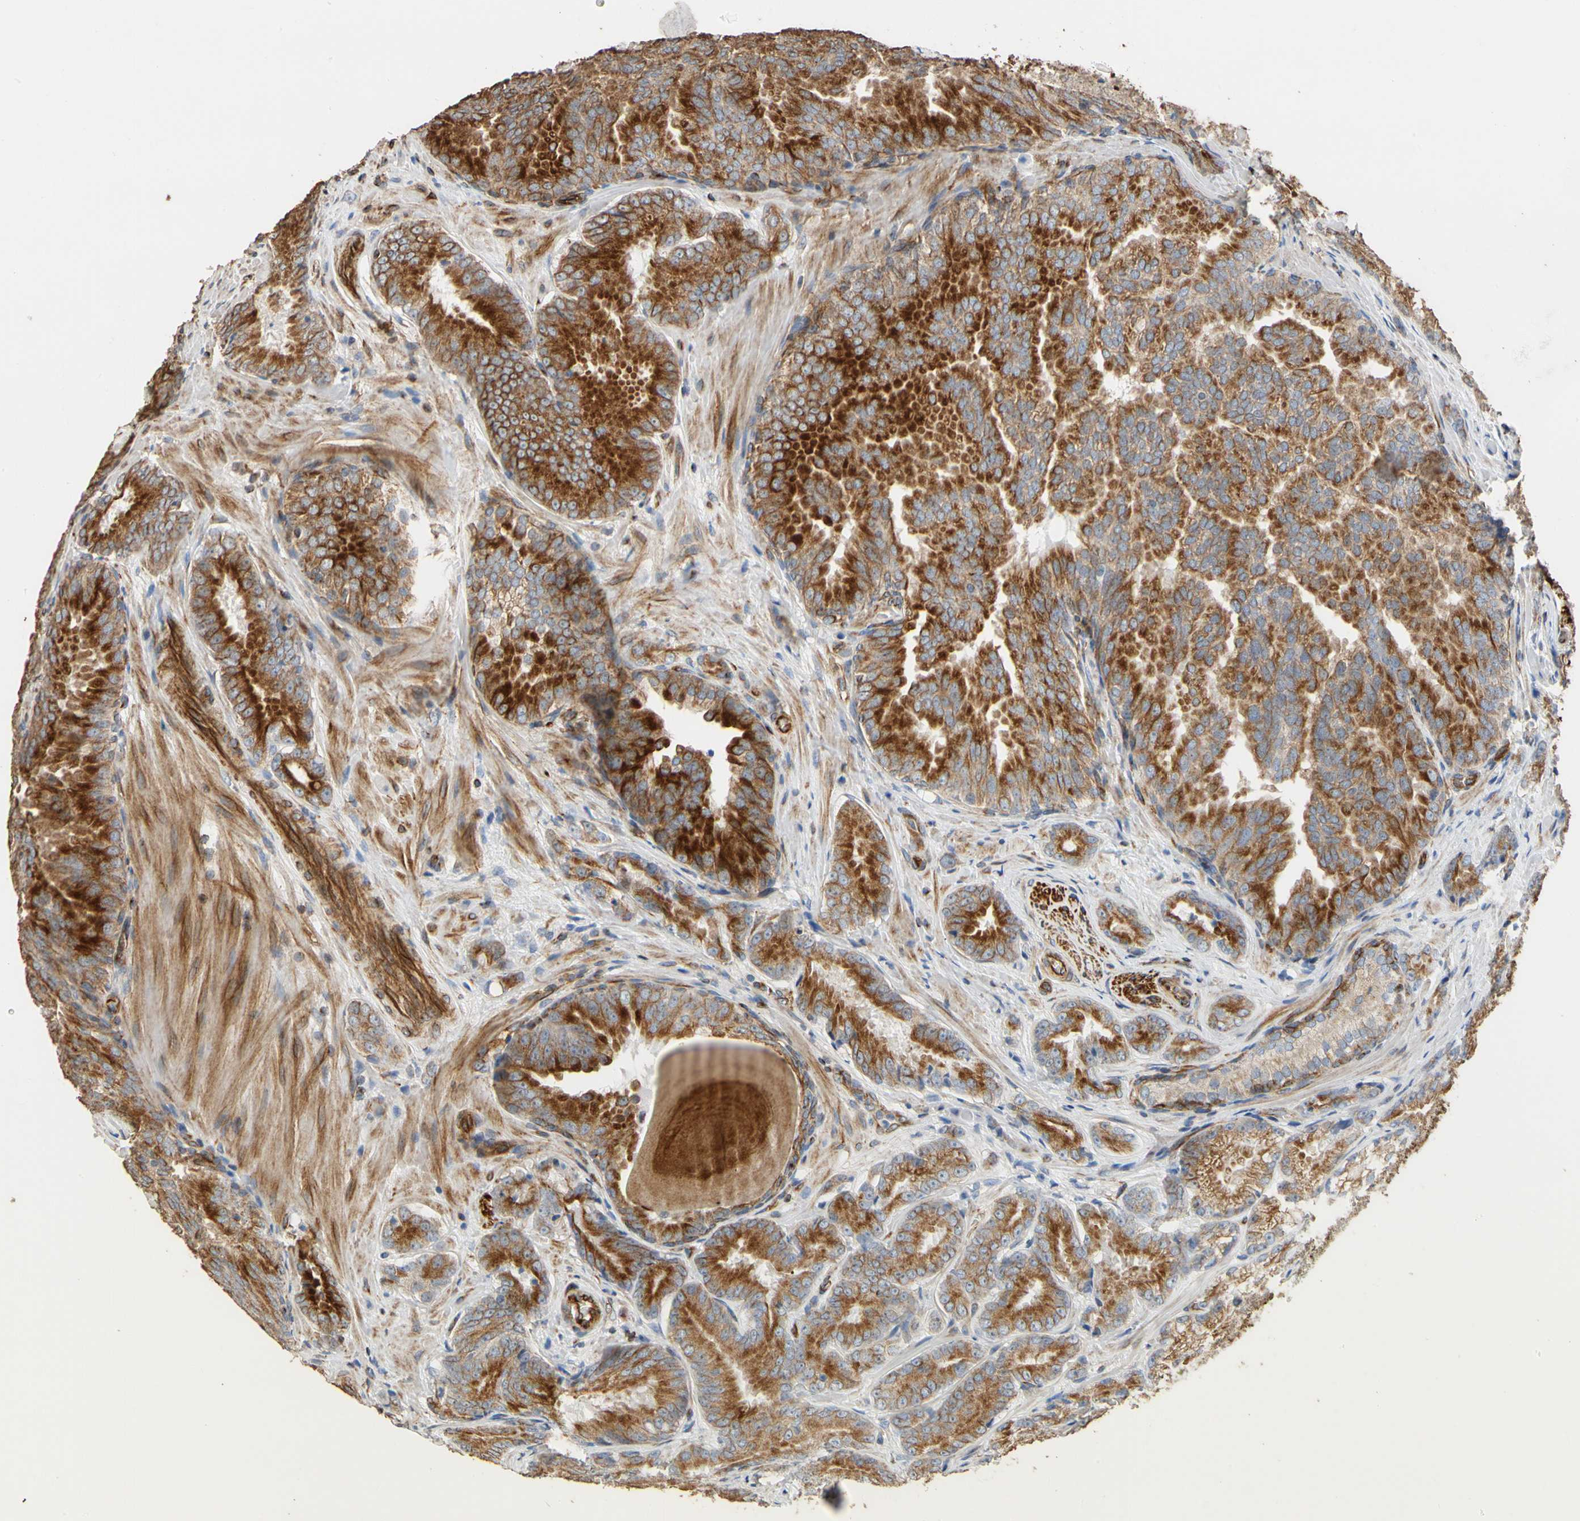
{"staining": {"intensity": "strong", "quantity": ">75%", "location": "cytoplasmic/membranous"}, "tissue": "prostate cancer", "cell_type": "Tumor cells", "image_type": "cancer", "snomed": [{"axis": "morphology", "description": "Adenocarcinoma, High grade"}, {"axis": "topography", "description": "Prostate"}], "caption": "Prostate cancer stained for a protein (brown) reveals strong cytoplasmic/membranous positive expression in approximately >75% of tumor cells.", "gene": "TUBA1A", "patient": {"sex": "male", "age": 64}}